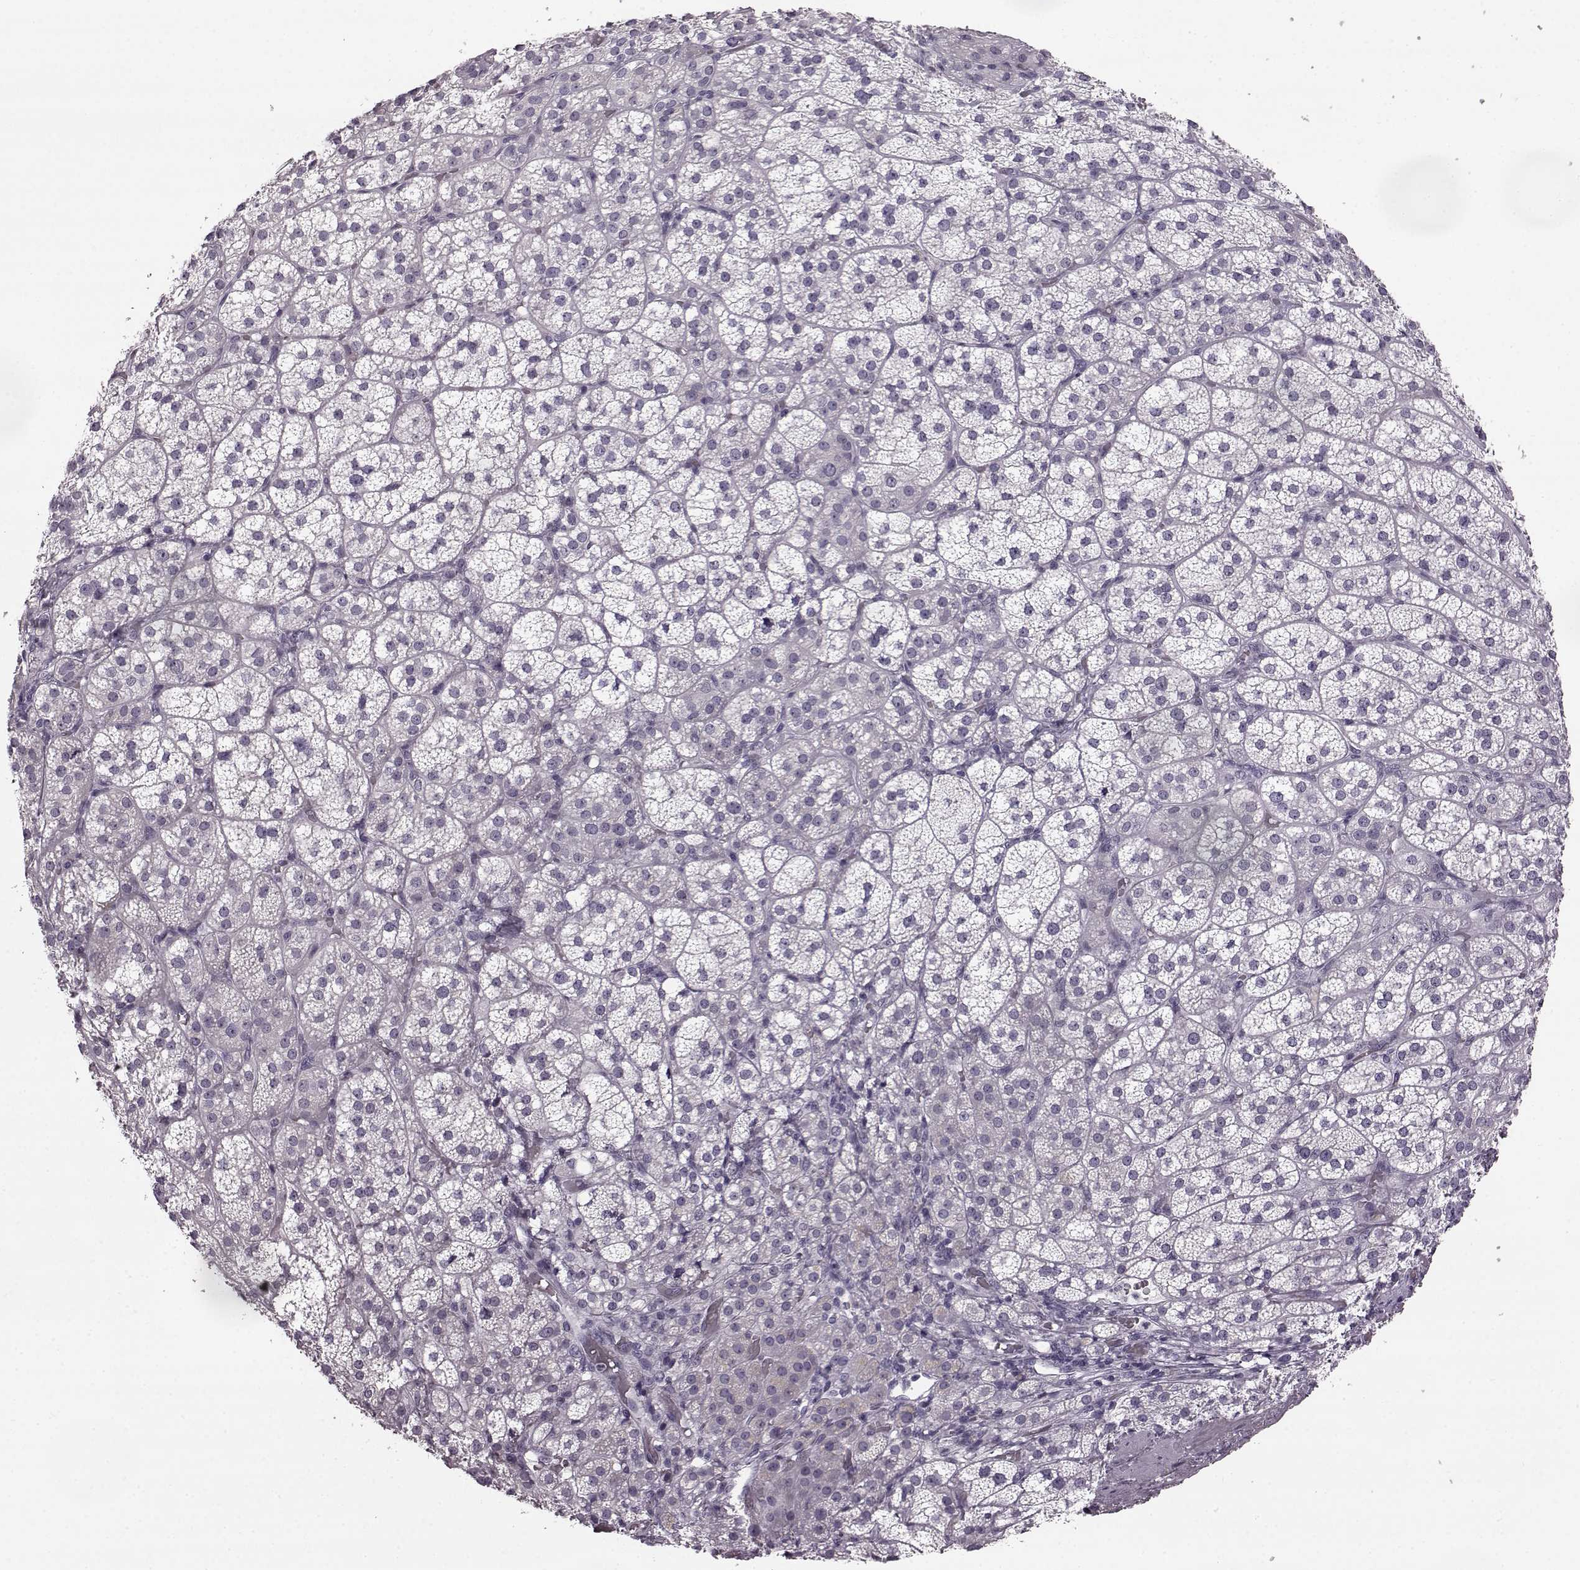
{"staining": {"intensity": "negative", "quantity": "none", "location": "none"}, "tissue": "adrenal gland", "cell_type": "Glandular cells", "image_type": "normal", "snomed": [{"axis": "morphology", "description": "Normal tissue, NOS"}, {"axis": "topography", "description": "Adrenal gland"}], "caption": "Immunohistochemical staining of normal adrenal gland reveals no significant positivity in glandular cells. (Brightfield microscopy of DAB (3,3'-diaminobenzidine) IHC at high magnification).", "gene": "ODAD4", "patient": {"sex": "female", "age": 60}}